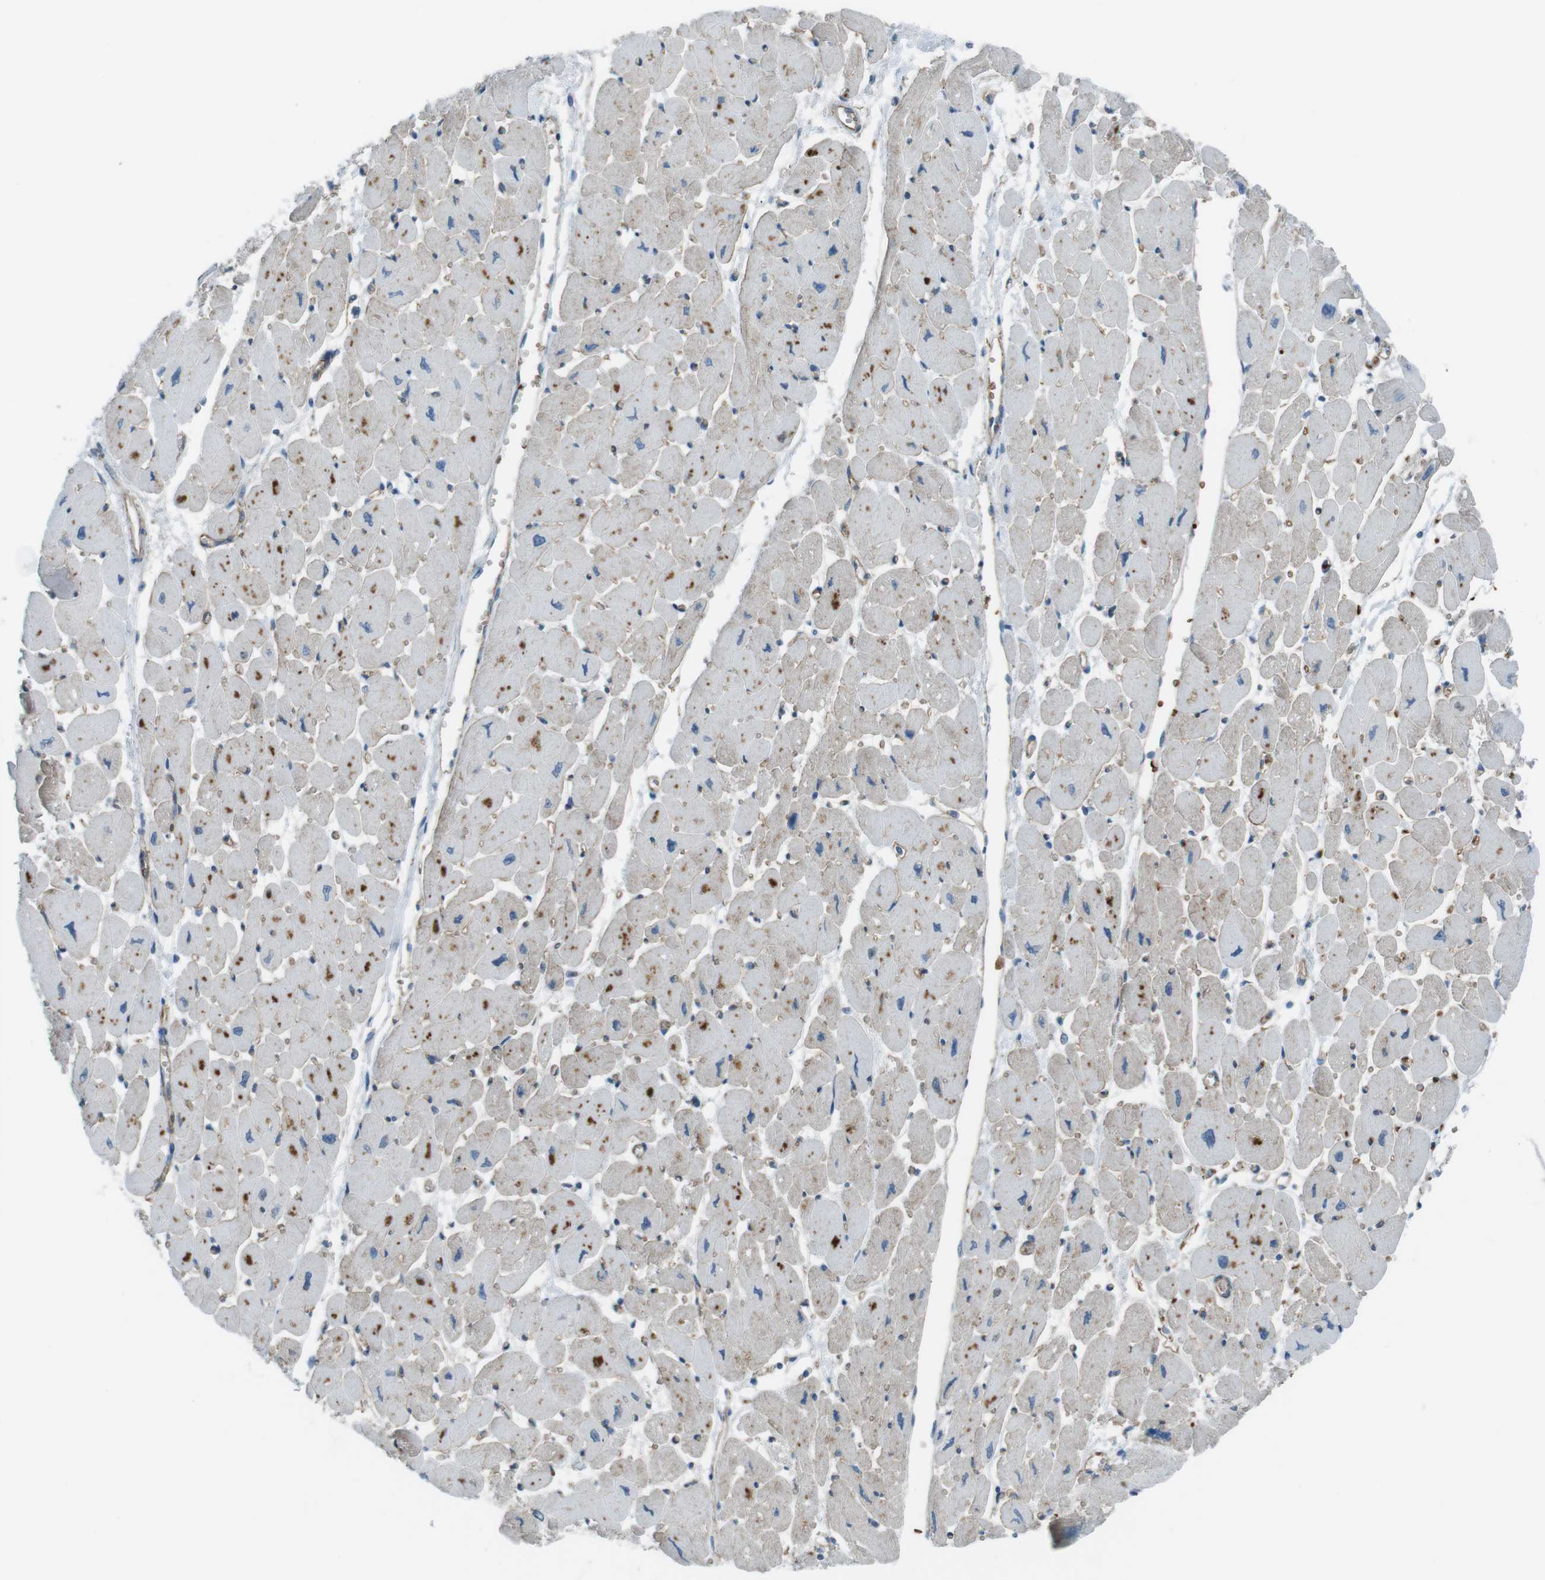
{"staining": {"intensity": "moderate", "quantity": "25%-75%", "location": "cytoplasmic/membranous"}, "tissue": "heart muscle", "cell_type": "Cardiomyocytes", "image_type": "normal", "snomed": [{"axis": "morphology", "description": "Normal tissue, NOS"}, {"axis": "topography", "description": "Heart"}], "caption": "The image demonstrates staining of benign heart muscle, revealing moderate cytoplasmic/membranous protein staining (brown color) within cardiomyocytes. The protein of interest is stained brown, and the nuclei are stained in blue (DAB IHC with brightfield microscopy, high magnification).", "gene": "SPTA1", "patient": {"sex": "female", "age": 54}}